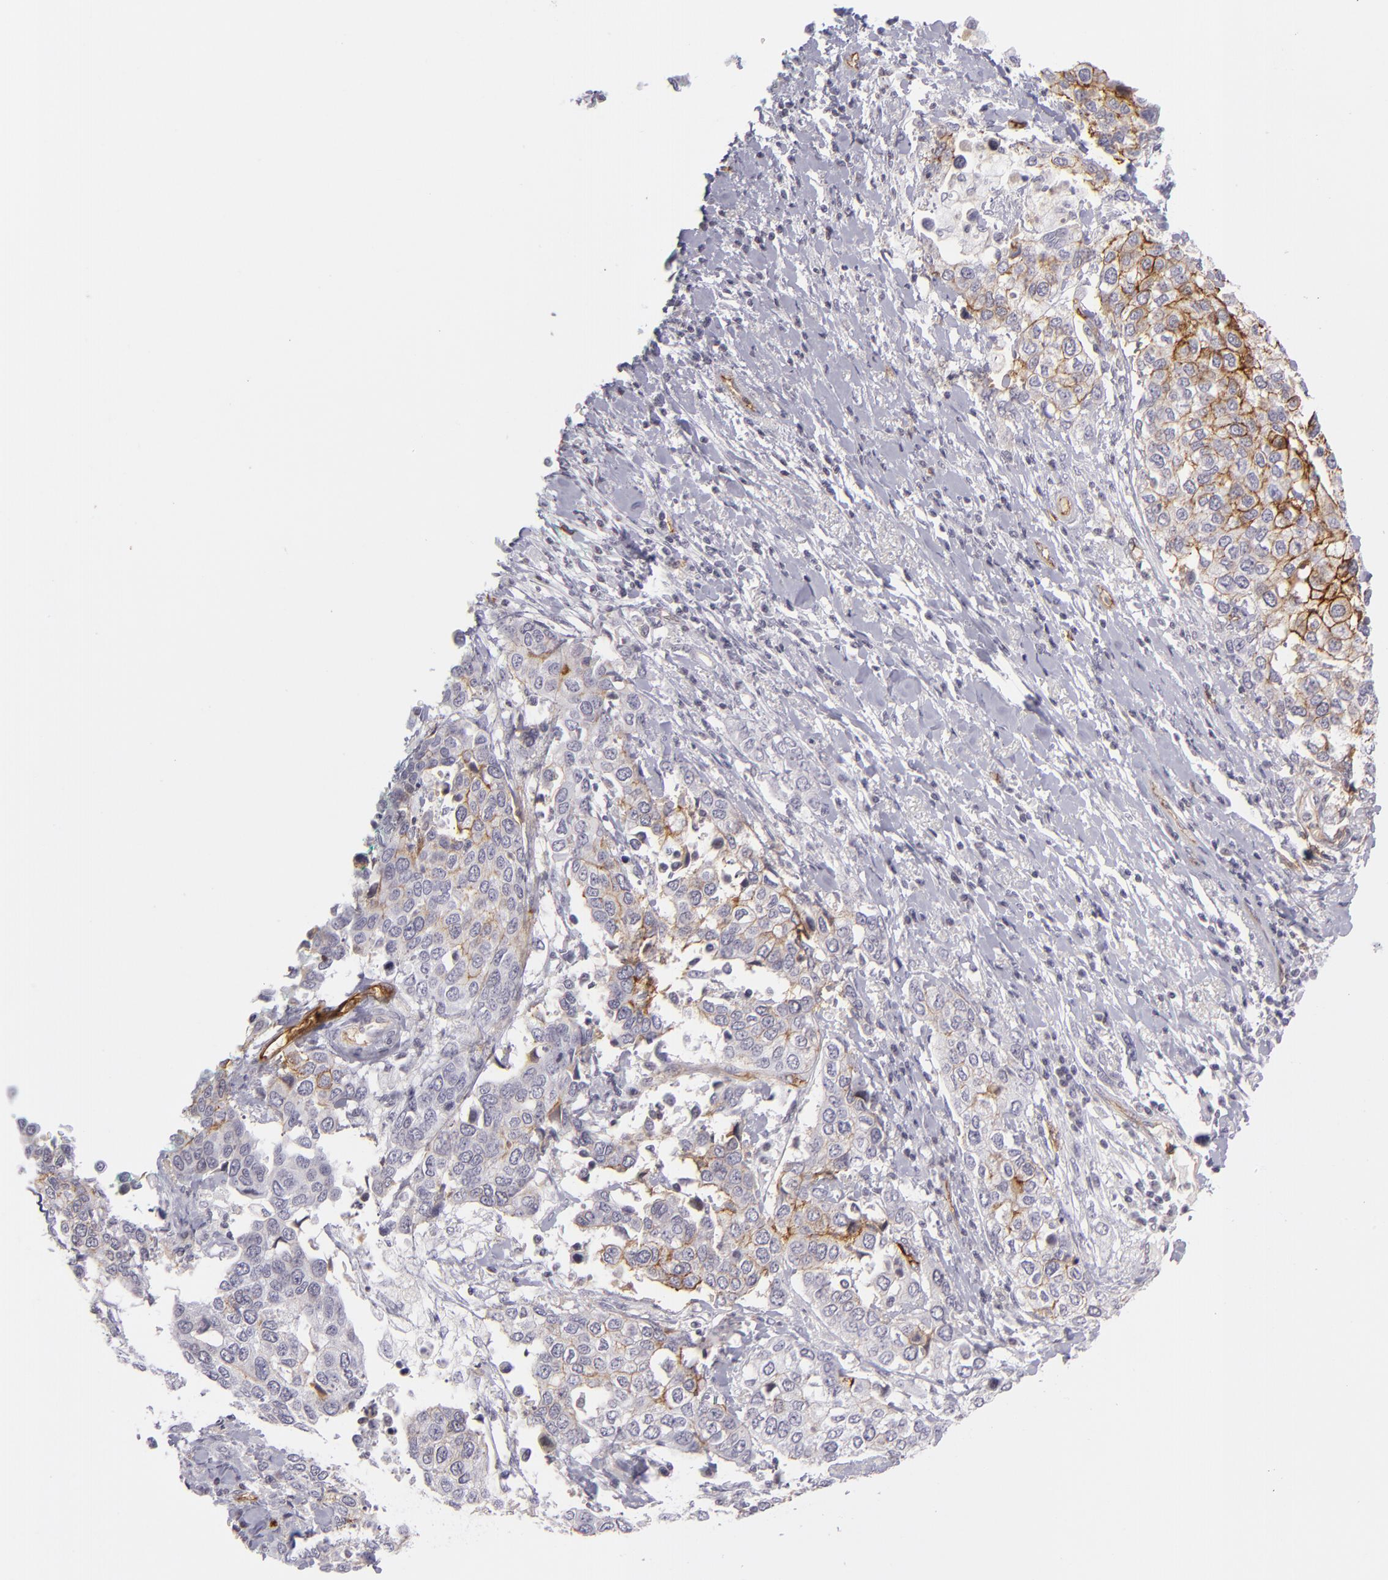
{"staining": {"intensity": "moderate", "quantity": ">75%", "location": "cytoplasmic/membranous"}, "tissue": "cervical cancer", "cell_type": "Tumor cells", "image_type": "cancer", "snomed": [{"axis": "morphology", "description": "Squamous cell carcinoma, NOS"}, {"axis": "topography", "description": "Cervix"}], "caption": "A histopathology image of squamous cell carcinoma (cervical) stained for a protein displays moderate cytoplasmic/membranous brown staining in tumor cells.", "gene": "THBD", "patient": {"sex": "female", "age": 54}}